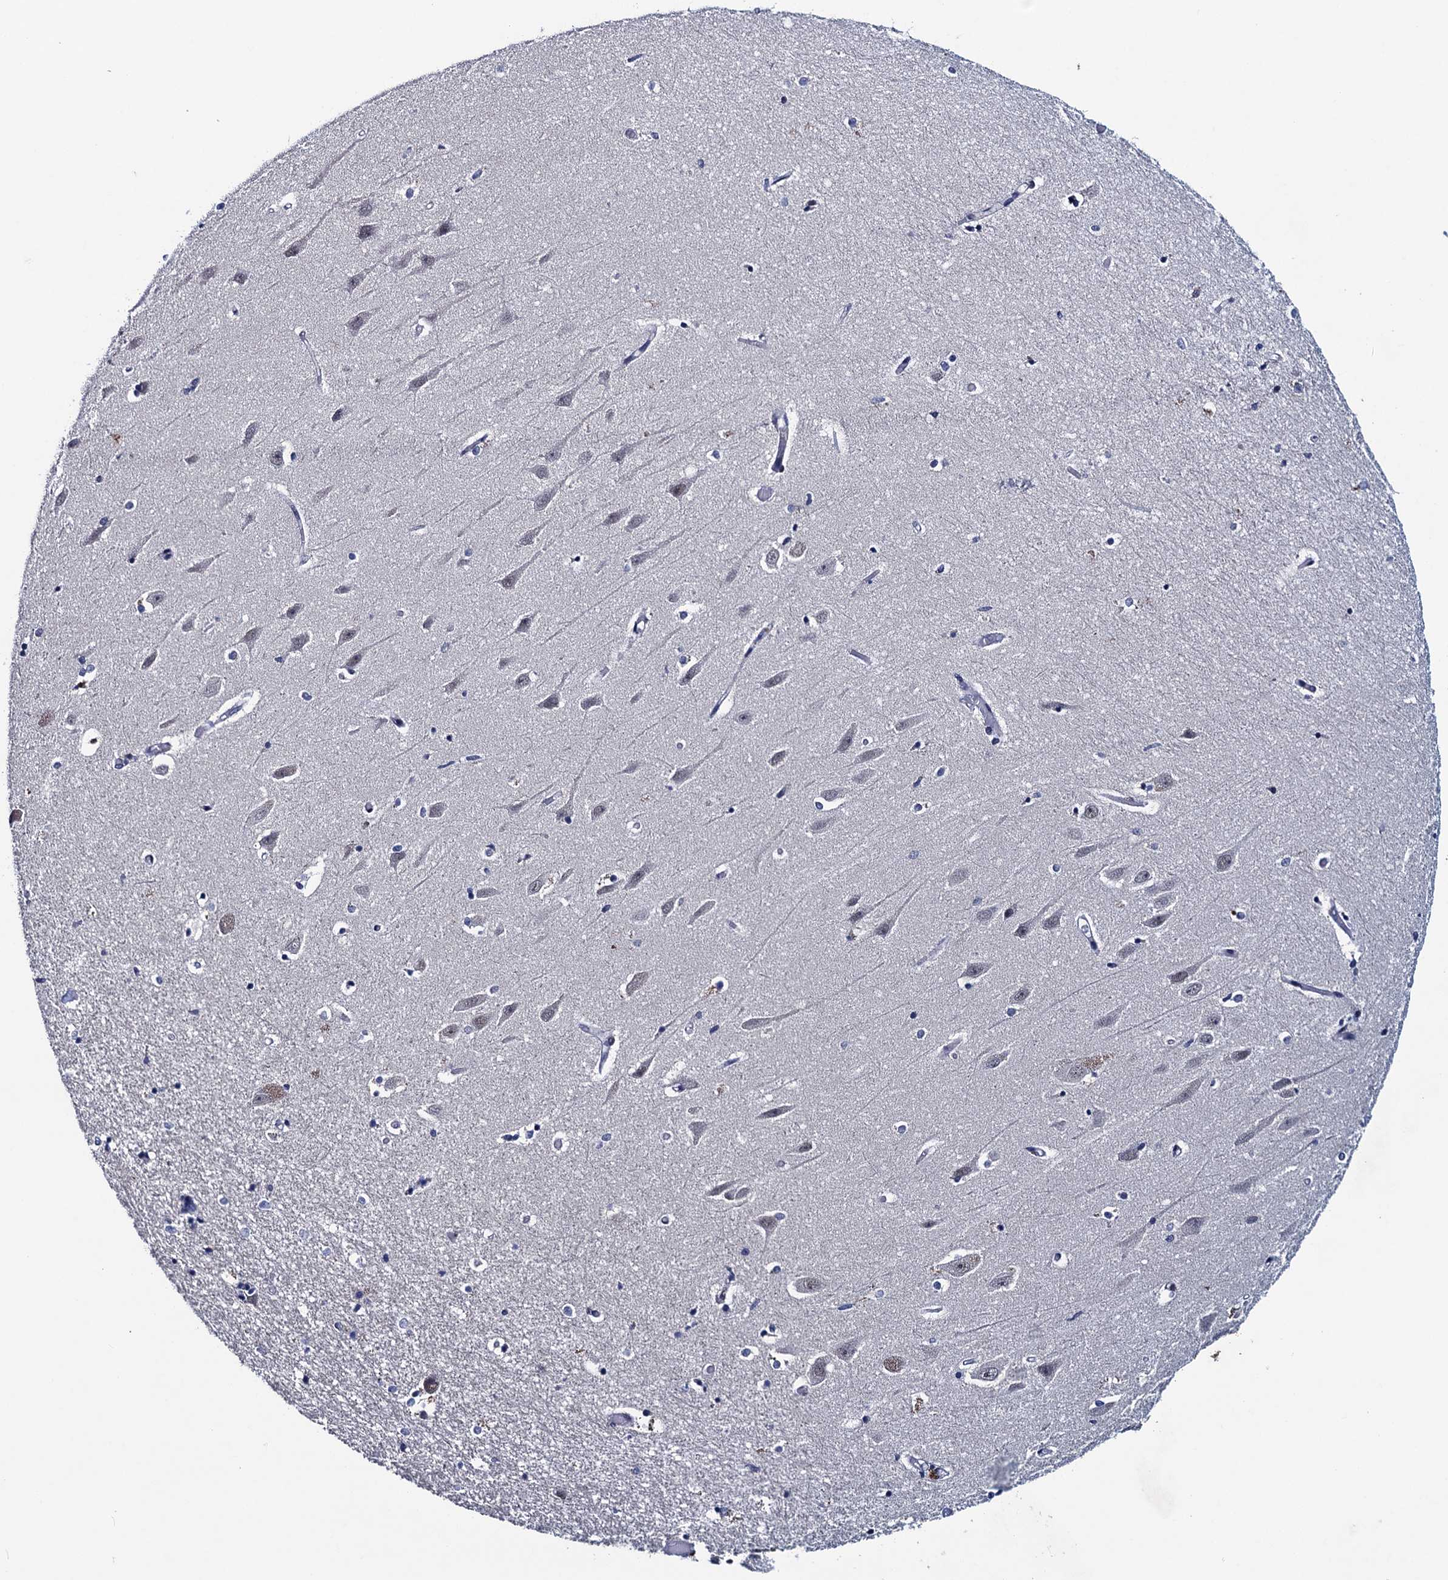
{"staining": {"intensity": "negative", "quantity": "none", "location": "none"}, "tissue": "hippocampus", "cell_type": "Glial cells", "image_type": "normal", "snomed": [{"axis": "morphology", "description": "Normal tissue, NOS"}, {"axis": "topography", "description": "Hippocampus"}], "caption": "High power microscopy histopathology image of an immunohistochemistry image of unremarkable hippocampus, revealing no significant expression in glial cells. (Immunohistochemistry (ihc), brightfield microscopy, high magnification).", "gene": "FNBP4", "patient": {"sex": "female", "age": 64}}